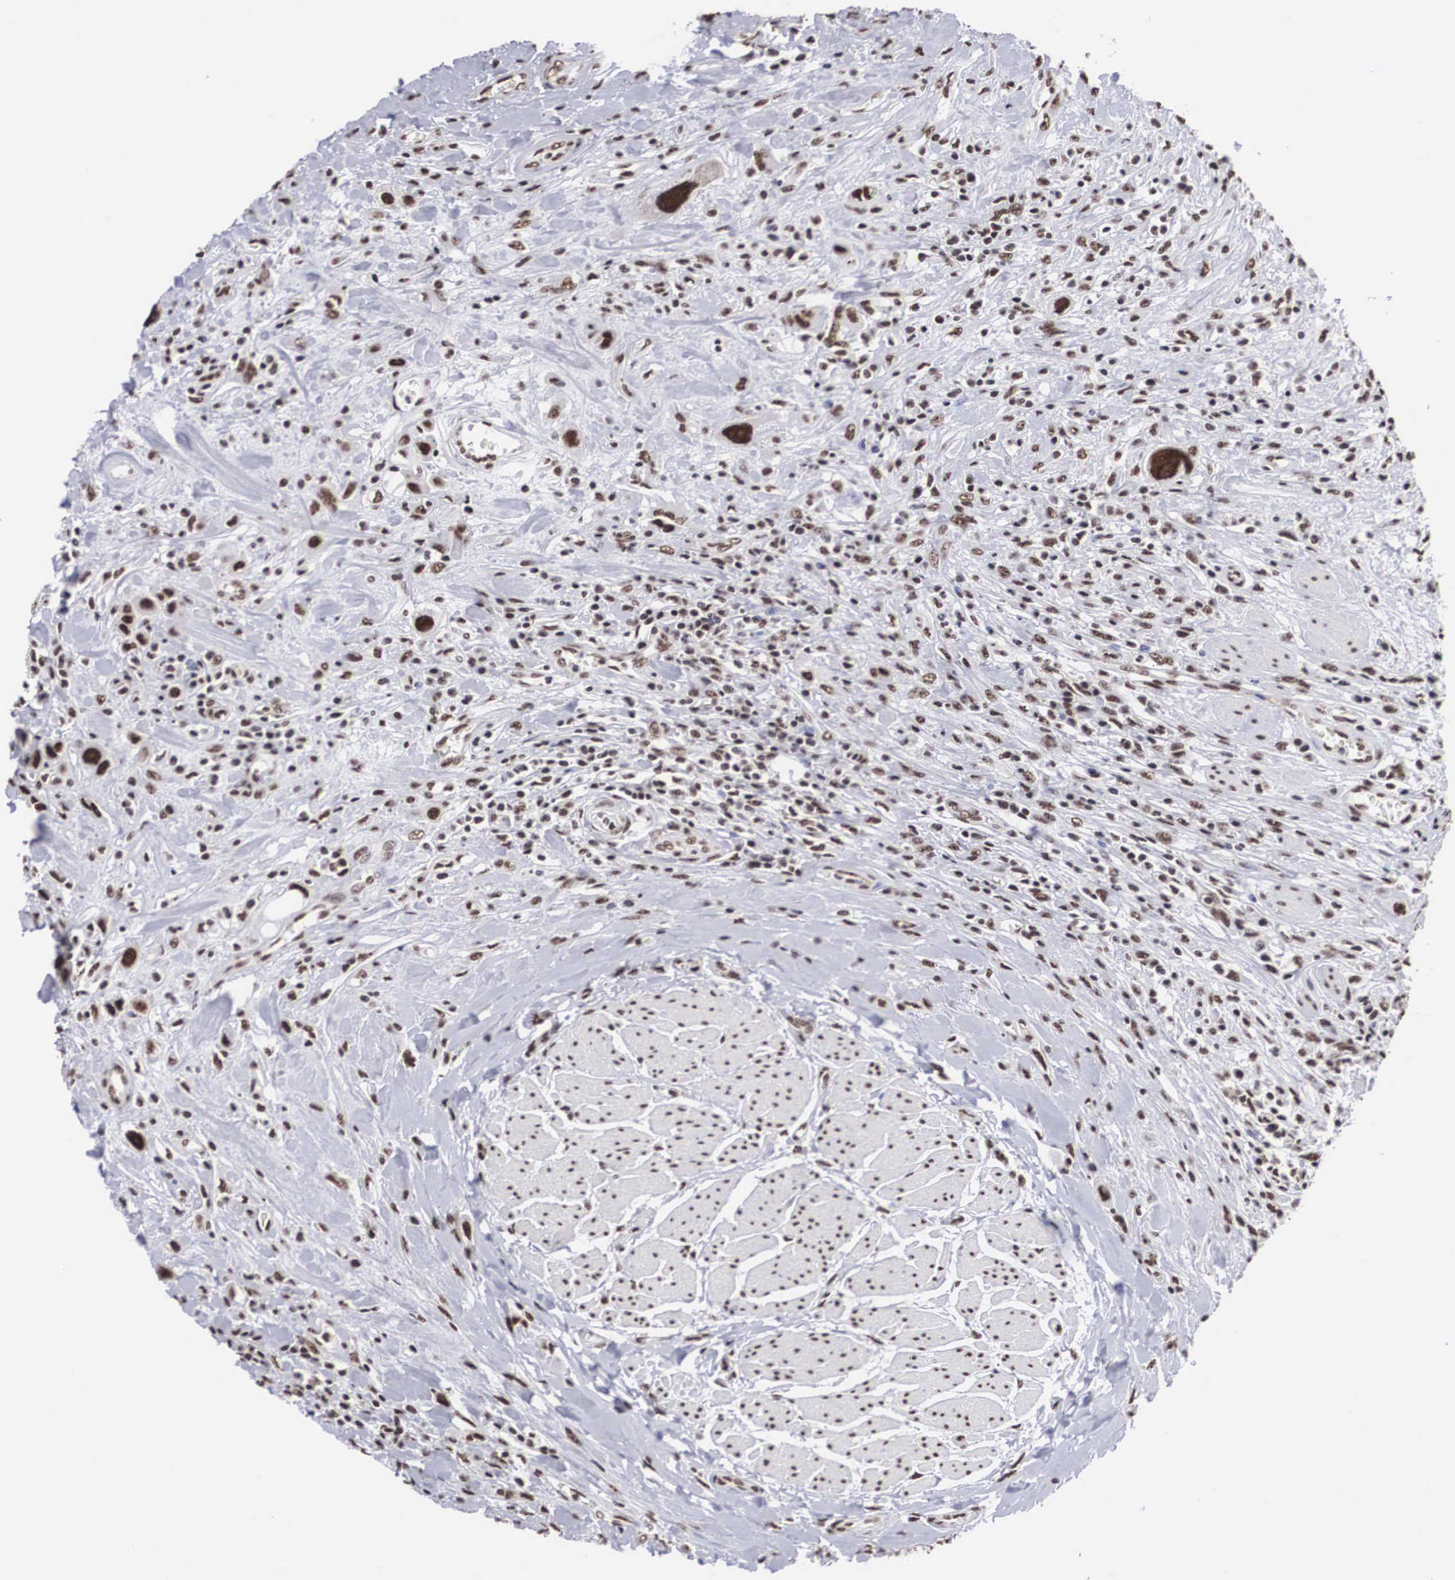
{"staining": {"intensity": "moderate", "quantity": ">75%", "location": "nuclear"}, "tissue": "urothelial cancer", "cell_type": "Tumor cells", "image_type": "cancer", "snomed": [{"axis": "morphology", "description": "Urothelial carcinoma, High grade"}, {"axis": "topography", "description": "Urinary bladder"}], "caption": "Protein analysis of urothelial carcinoma (high-grade) tissue demonstrates moderate nuclear staining in approximately >75% of tumor cells.", "gene": "ACIN1", "patient": {"sex": "male", "age": 50}}